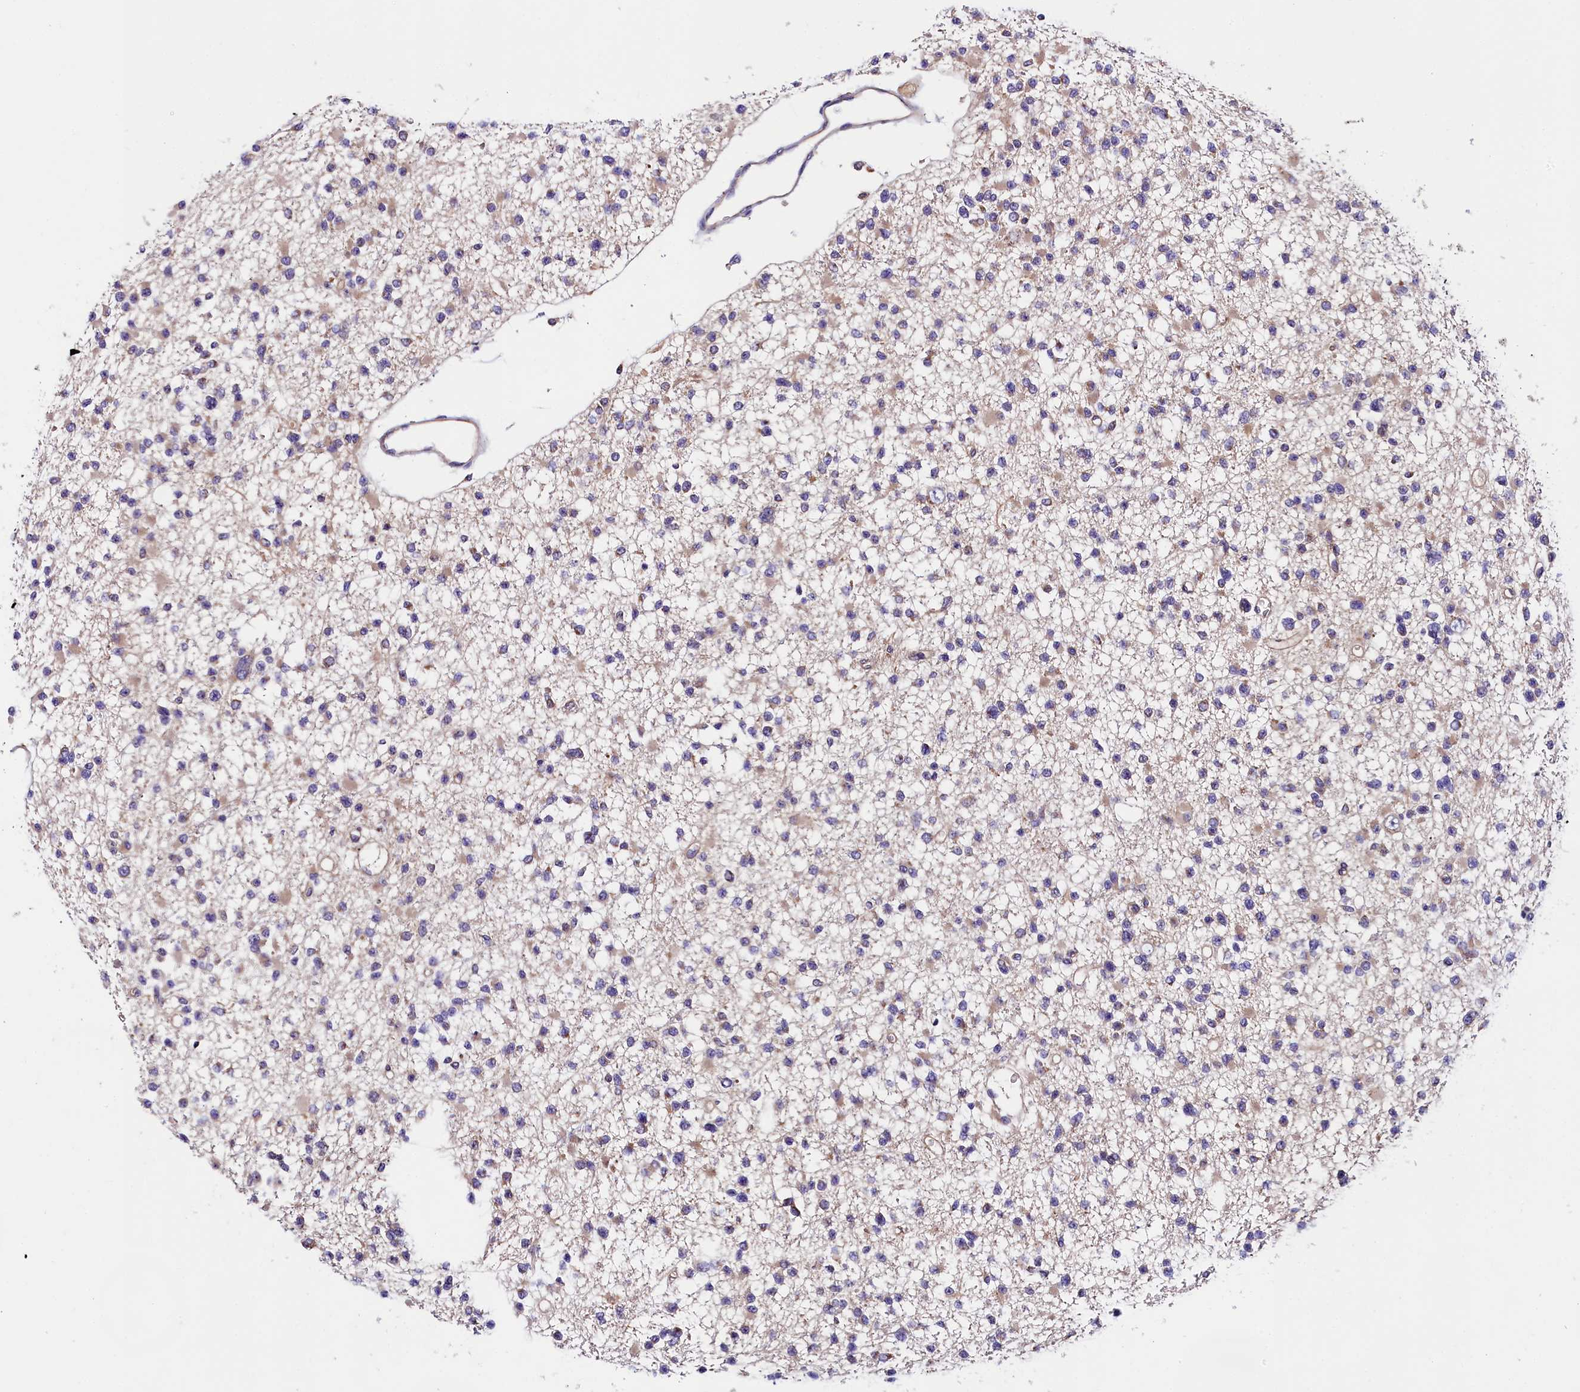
{"staining": {"intensity": "negative", "quantity": "none", "location": "none"}, "tissue": "glioma", "cell_type": "Tumor cells", "image_type": "cancer", "snomed": [{"axis": "morphology", "description": "Glioma, malignant, Low grade"}, {"axis": "topography", "description": "Brain"}], "caption": "This histopathology image is of malignant glioma (low-grade) stained with immunohistochemistry (IHC) to label a protein in brown with the nuclei are counter-stained blue. There is no expression in tumor cells.", "gene": "SPG11", "patient": {"sex": "female", "age": 22}}